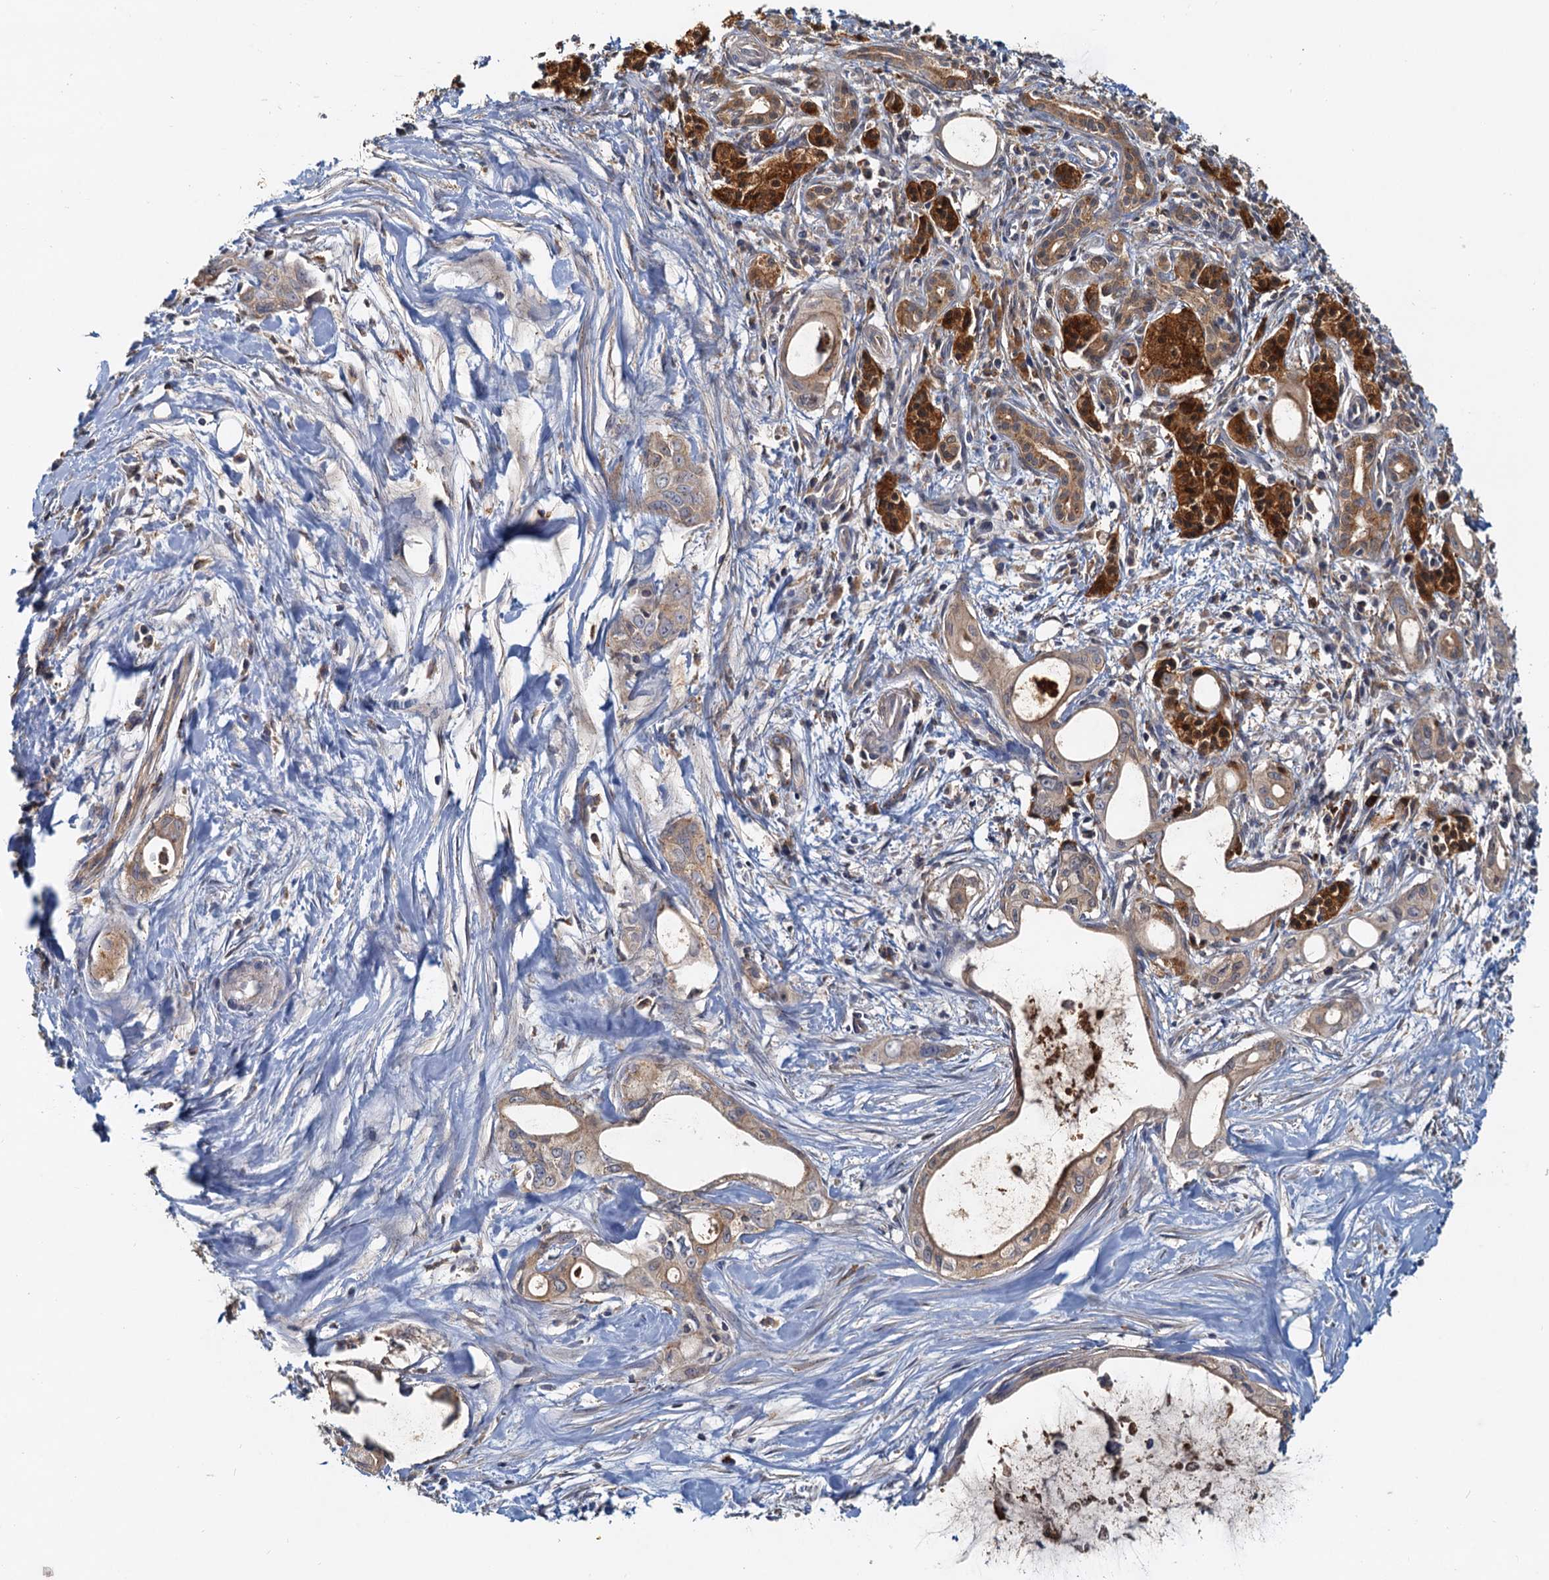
{"staining": {"intensity": "weak", "quantity": ">75%", "location": "cytoplasmic/membranous"}, "tissue": "pancreatic cancer", "cell_type": "Tumor cells", "image_type": "cancer", "snomed": [{"axis": "morphology", "description": "Adenocarcinoma, NOS"}, {"axis": "topography", "description": "Pancreas"}], "caption": "A brown stain shows weak cytoplasmic/membranous staining of a protein in human adenocarcinoma (pancreatic) tumor cells.", "gene": "TOLLIP", "patient": {"sex": "male", "age": 72}}